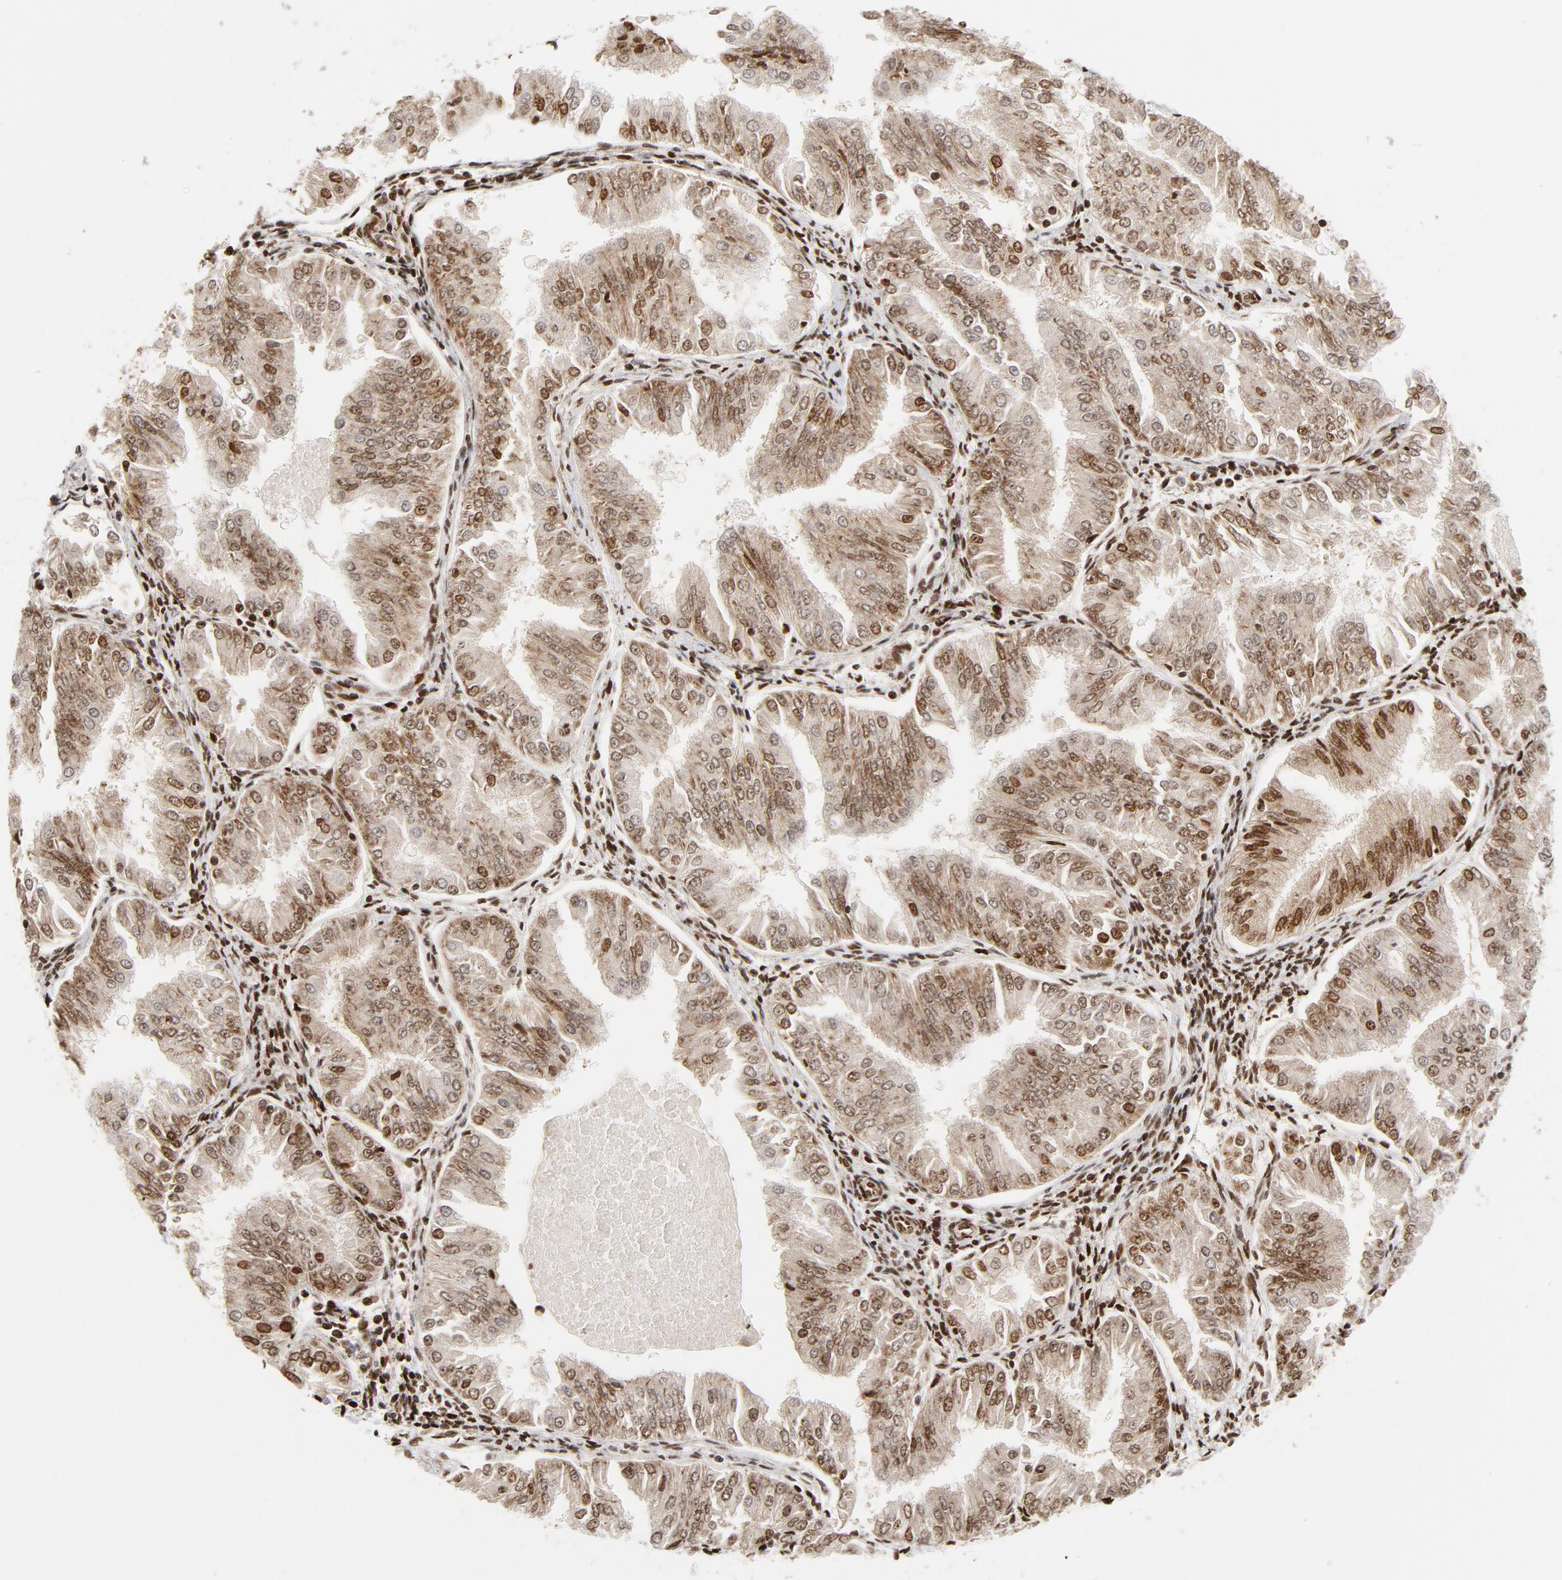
{"staining": {"intensity": "moderate", "quantity": ">75%", "location": "cytoplasmic/membranous,nuclear"}, "tissue": "endometrial cancer", "cell_type": "Tumor cells", "image_type": "cancer", "snomed": [{"axis": "morphology", "description": "Adenocarcinoma, NOS"}, {"axis": "topography", "description": "Endometrium"}], "caption": "Immunohistochemistry (IHC) image of neoplastic tissue: adenocarcinoma (endometrial) stained using immunohistochemistry (IHC) reveals medium levels of moderate protein expression localized specifically in the cytoplasmic/membranous and nuclear of tumor cells, appearing as a cytoplasmic/membranous and nuclear brown color.", "gene": "CYCS", "patient": {"sex": "female", "age": 53}}